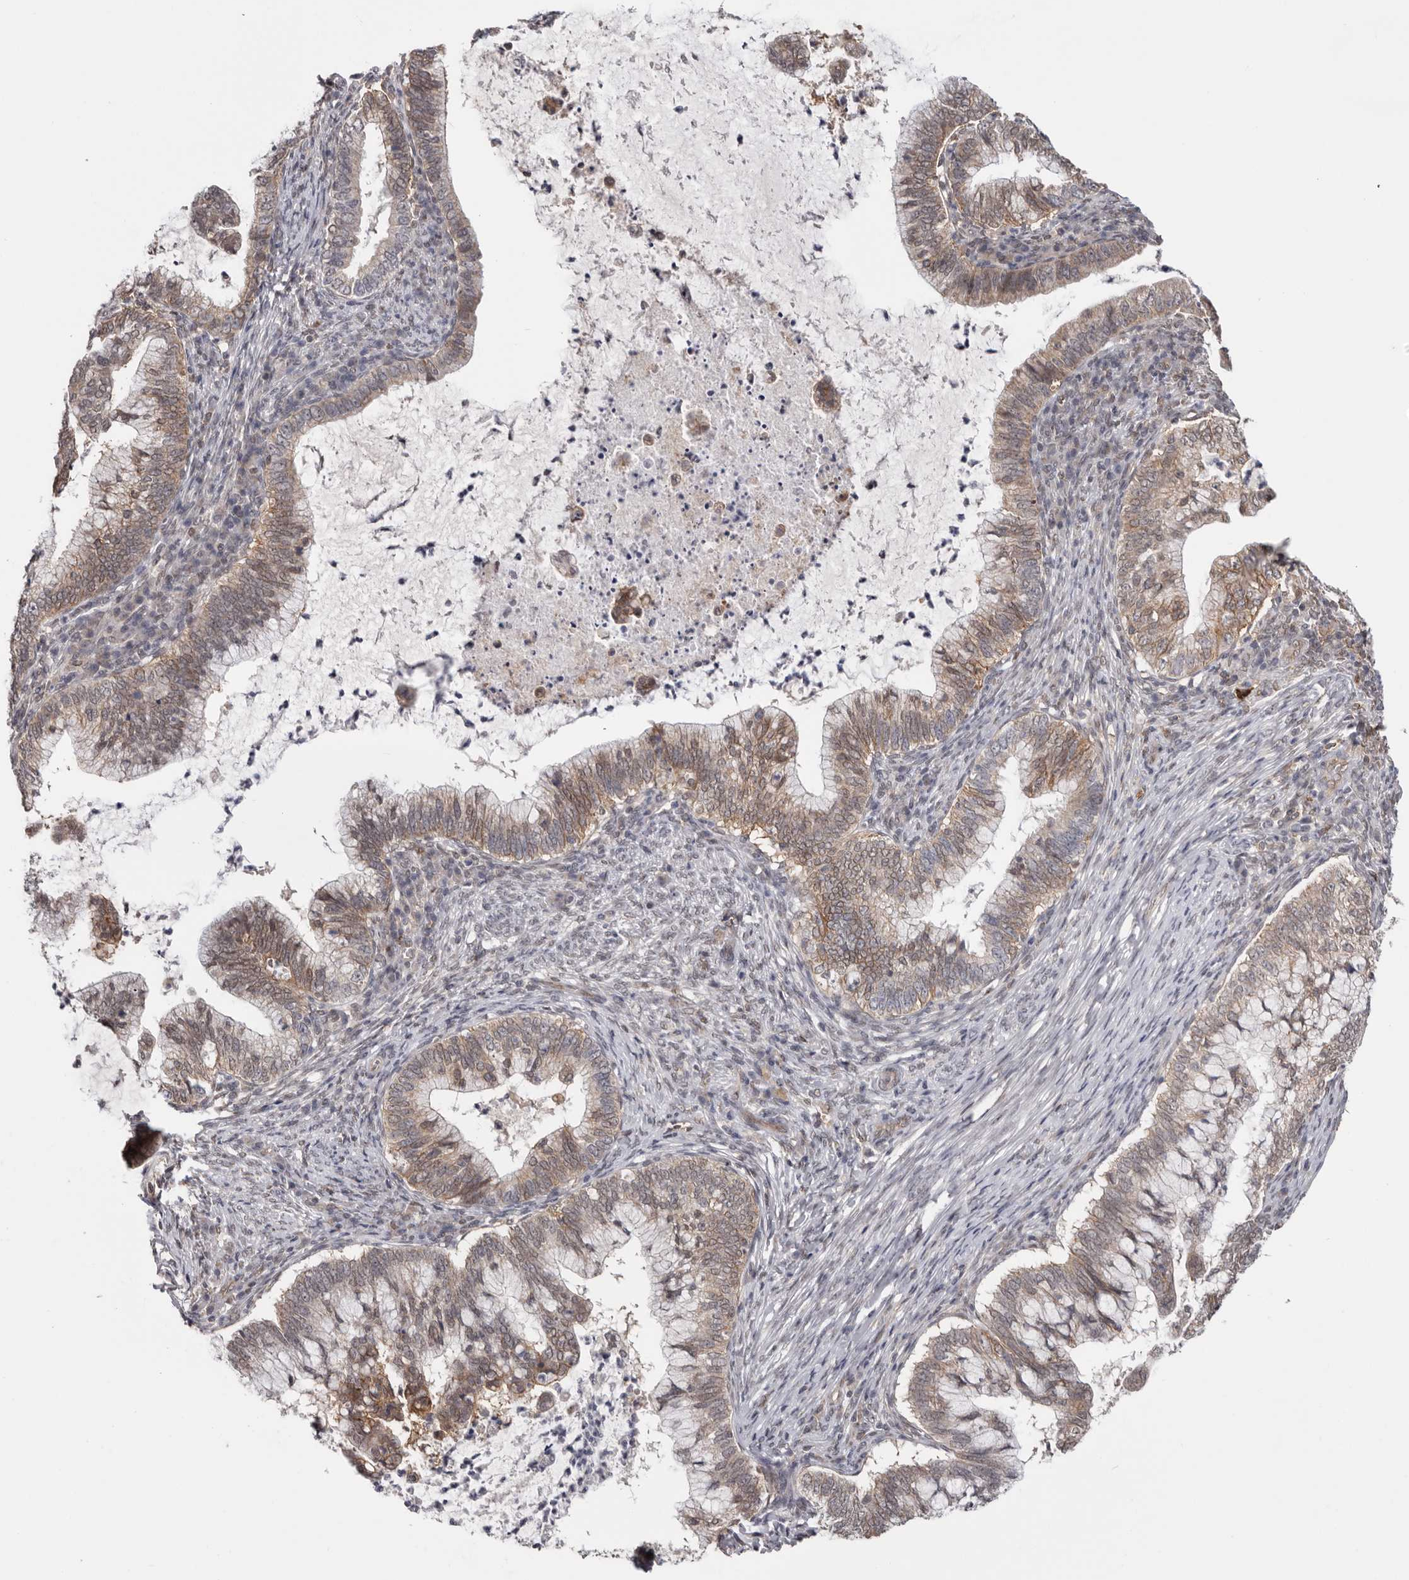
{"staining": {"intensity": "moderate", "quantity": ">75%", "location": "cytoplasmic/membranous"}, "tissue": "cervical cancer", "cell_type": "Tumor cells", "image_type": "cancer", "snomed": [{"axis": "morphology", "description": "Adenocarcinoma, NOS"}, {"axis": "topography", "description": "Cervix"}], "caption": "Tumor cells reveal moderate cytoplasmic/membranous expression in about >75% of cells in adenocarcinoma (cervical).", "gene": "MOGAT2", "patient": {"sex": "female", "age": 36}}